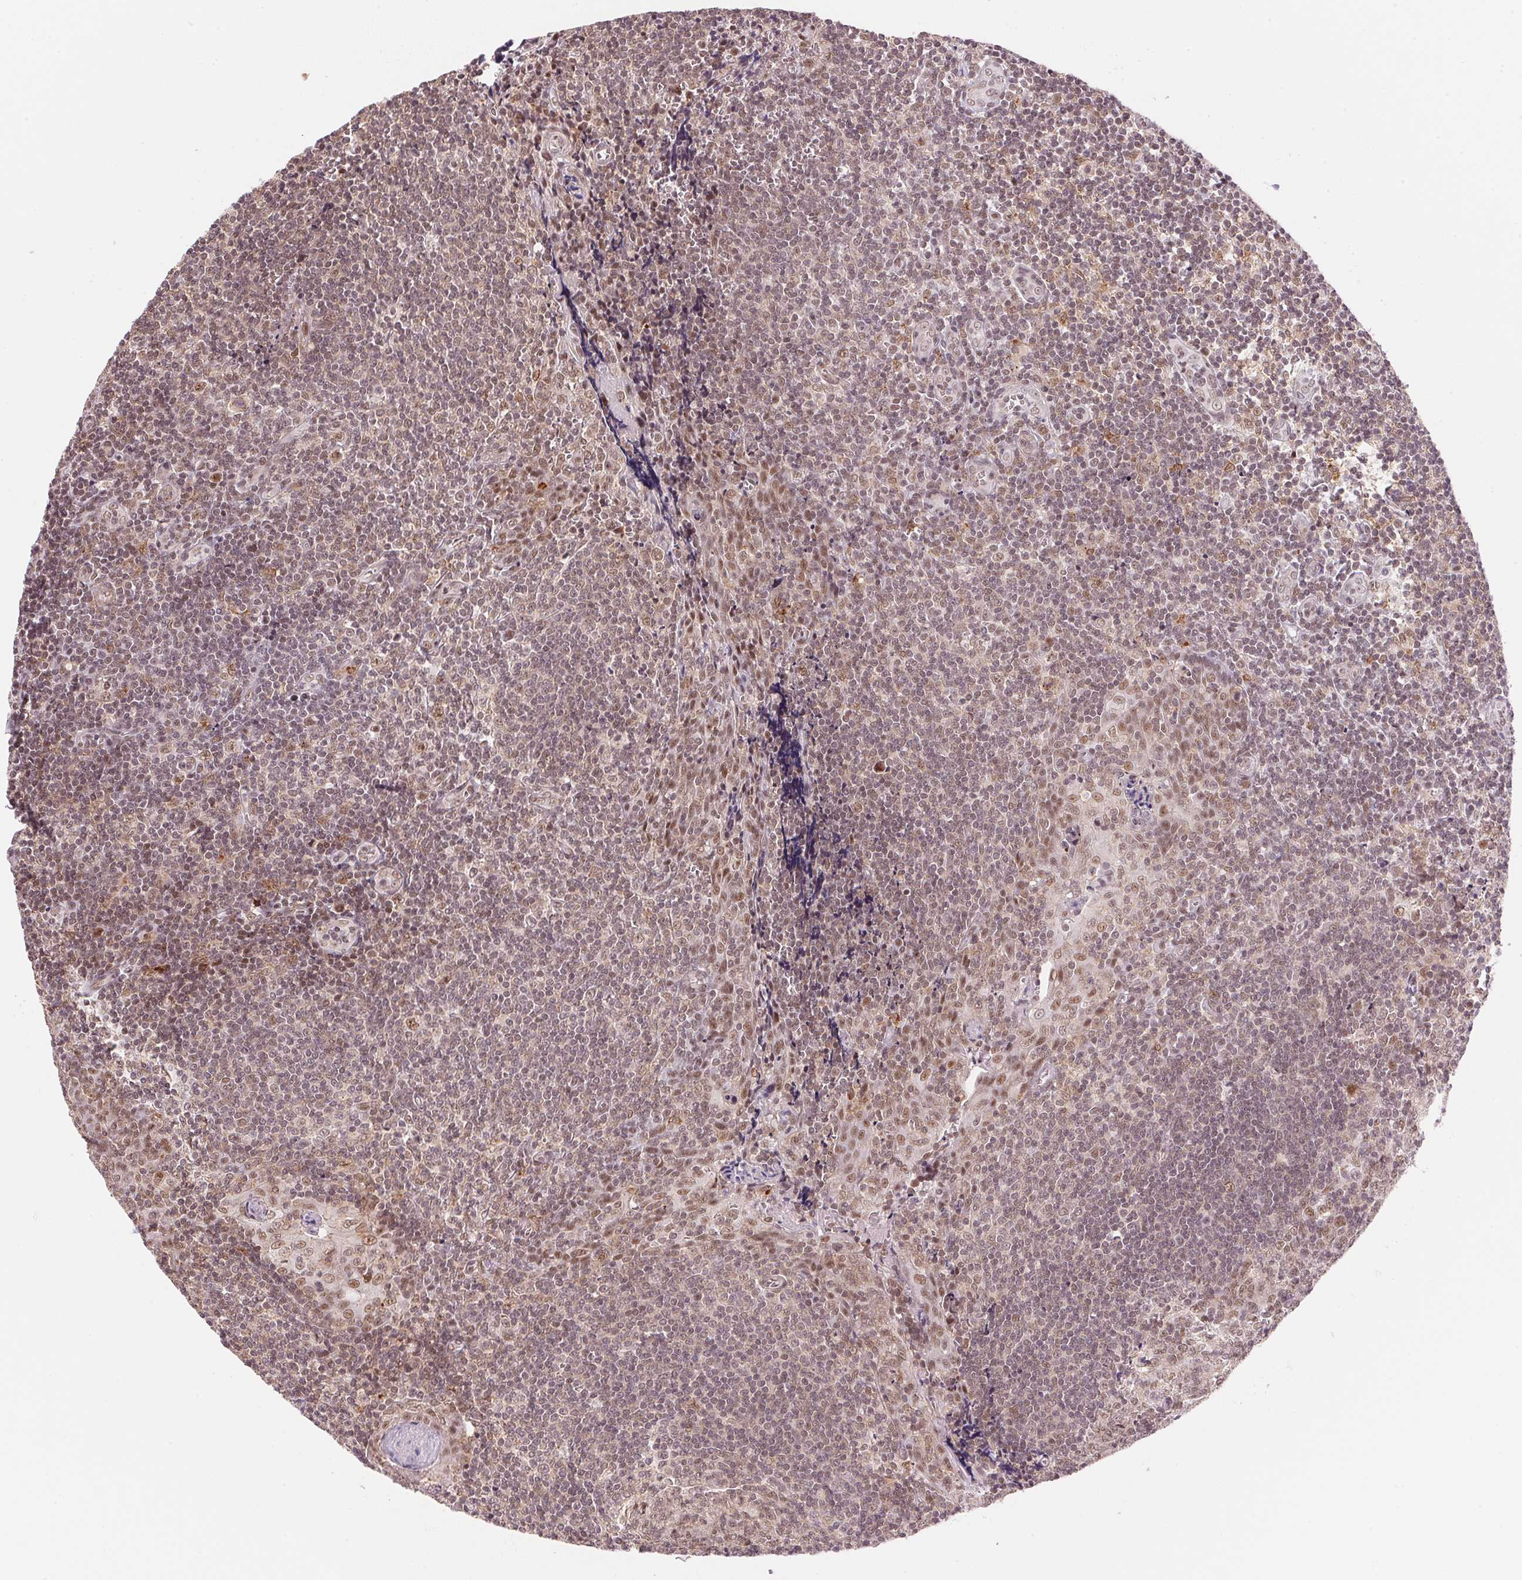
{"staining": {"intensity": "moderate", "quantity": "25%-75%", "location": "nuclear"}, "tissue": "tonsil", "cell_type": "Germinal center cells", "image_type": "normal", "snomed": [{"axis": "morphology", "description": "Normal tissue, NOS"}, {"axis": "morphology", "description": "Inflammation, NOS"}, {"axis": "topography", "description": "Tonsil"}], "caption": "Moderate nuclear protein expression is seen in approximately 25%-75% of germinal center cells in tonsil.", "gene": "HNRNPDL", "patient": {"sex": "female", "age": 31}}